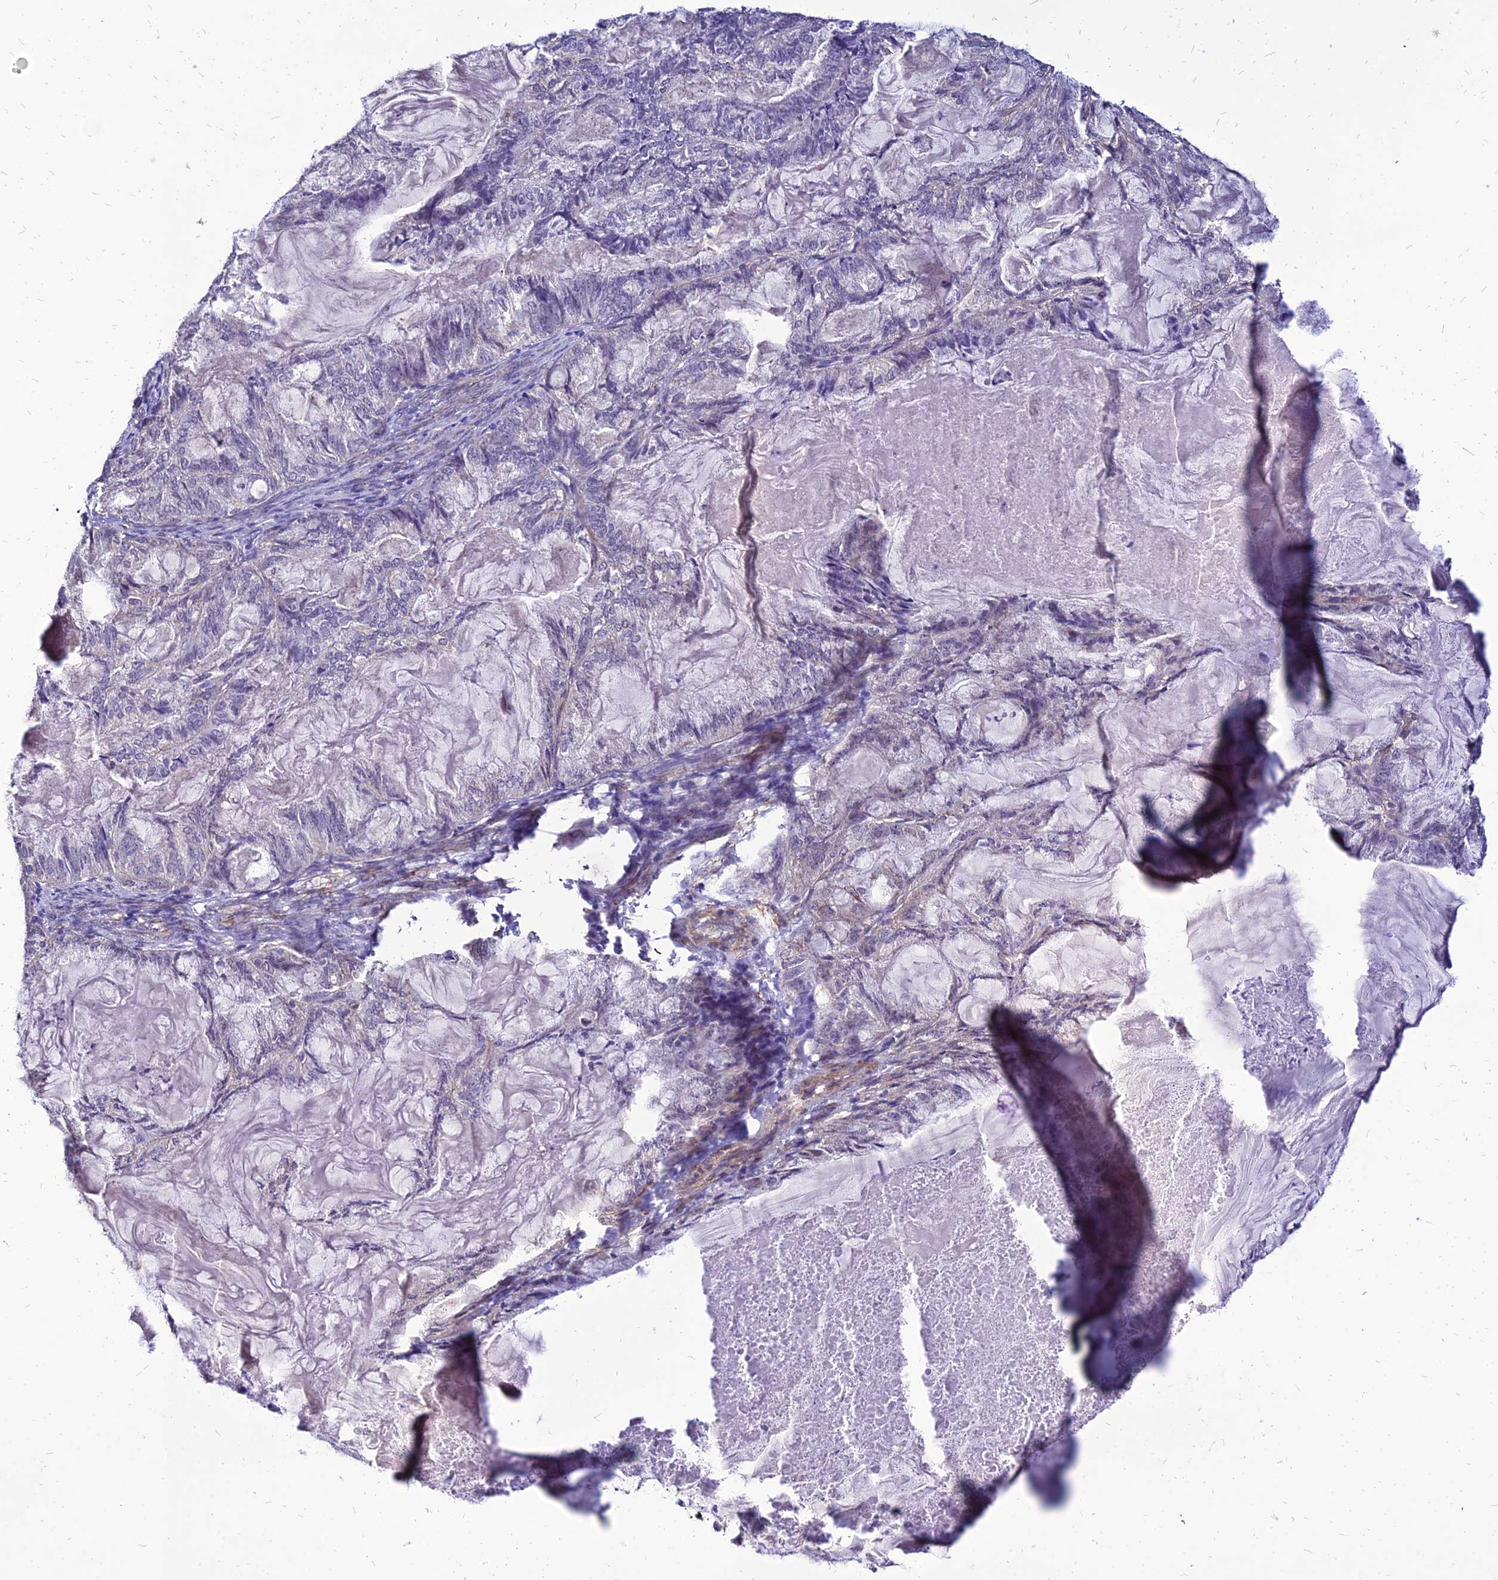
{"staining": {"intensity": "negative", "quantity": "none", "location": "none"}, "tissue": "endometrial cancer", "cell_type": "Tumor cells", "image_type": "cancer", "snomed": [{"axis": "morphology", "description": "Adenocarcinoma, NOS"}, {"axis": "topography", "description": "Endometrium"}], "caption": "An immunohistochemistry (IHC) photomicrograph of endometrial adenocarcinoma is shown. There is no staining in tumor cells of endometrial adenocarcinoma.", "gene": "YEATS2", "patient": {"sex": "female", "age": 86}}